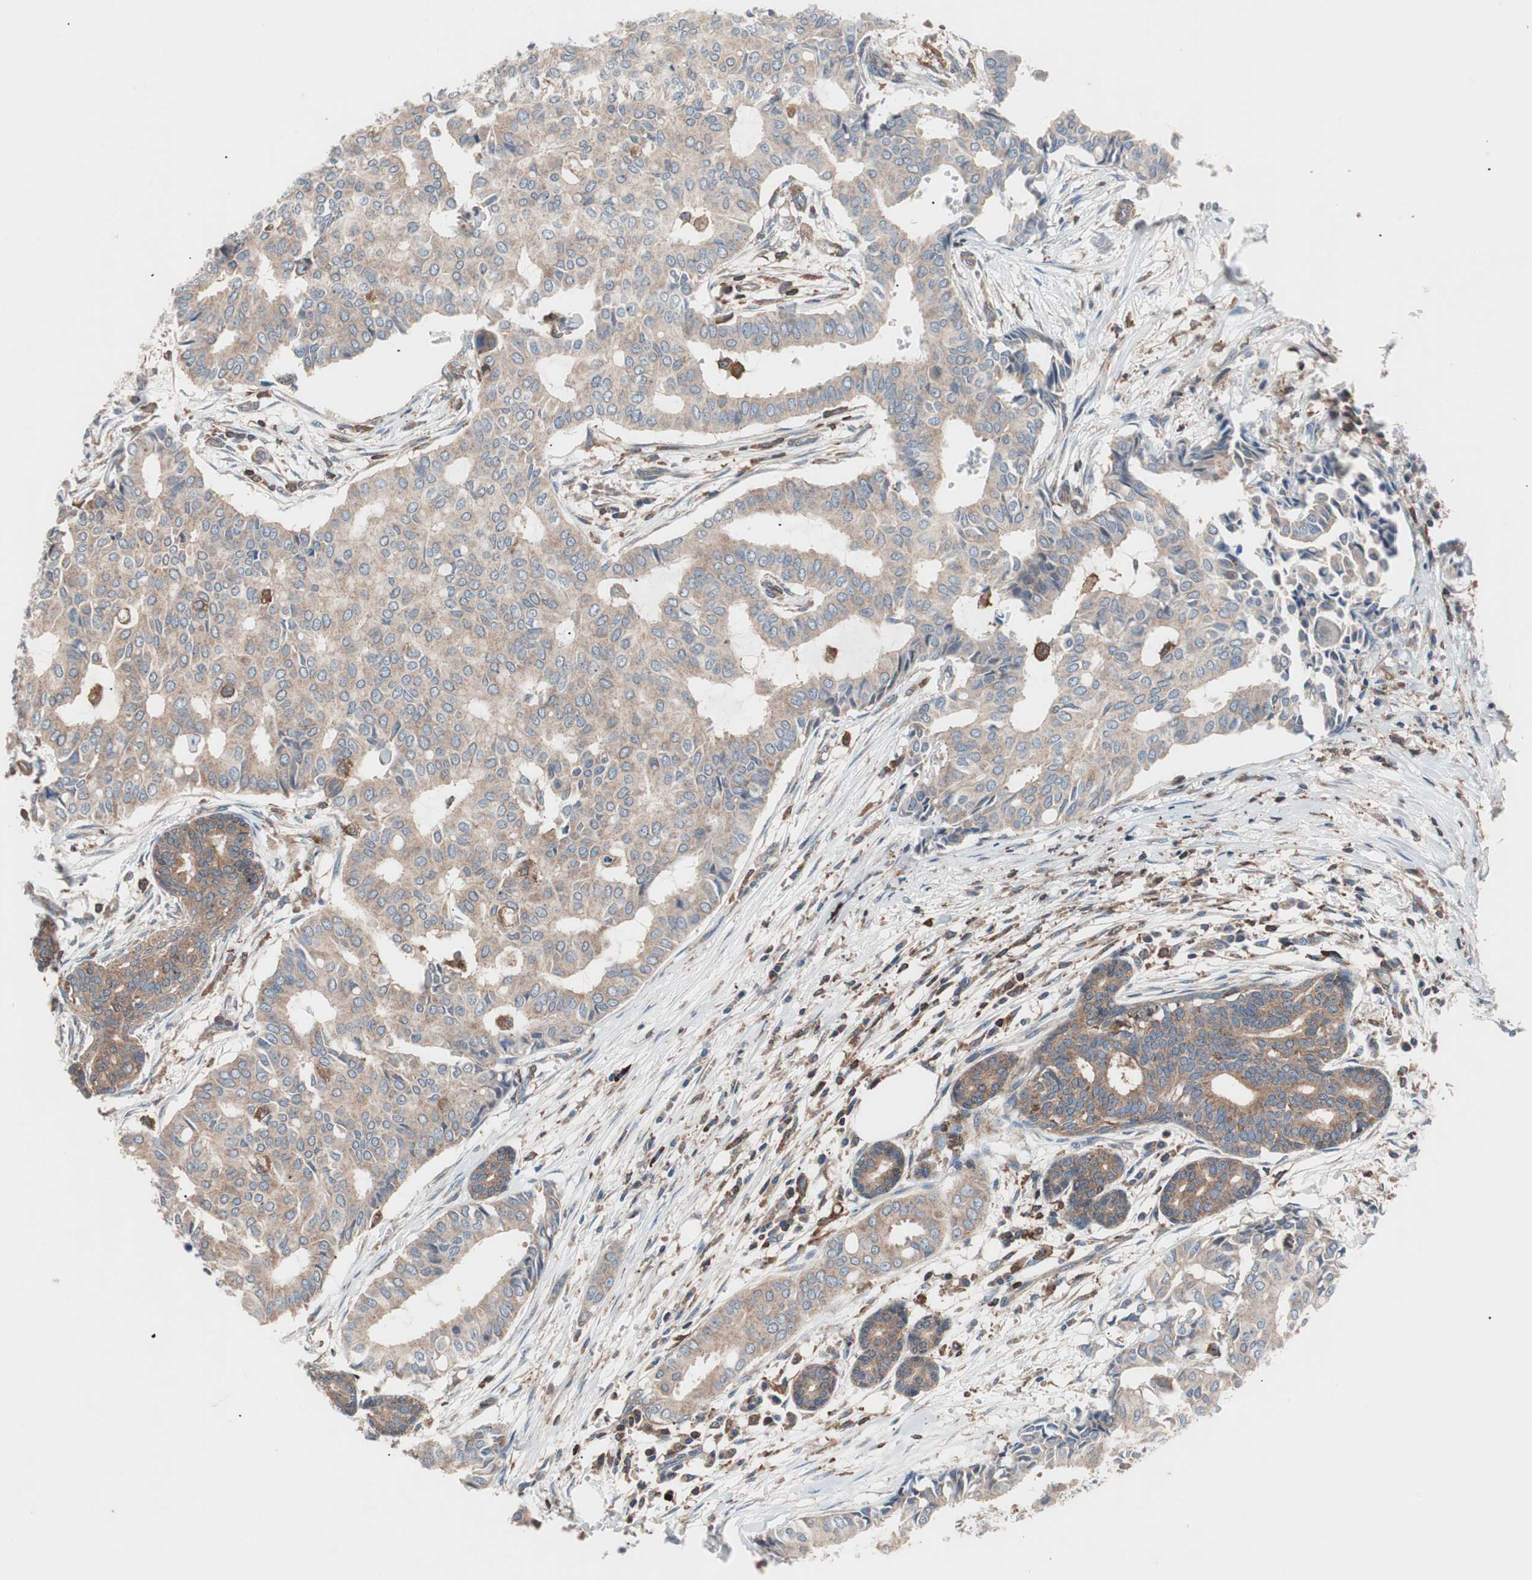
{"staining": {"intensity": "moderate", "quantity": ">75%", "location": "cytoplasmic/membranous"}, "tissue": "head and neck cancer", "cell_type": "Tumor cells", "image_type": "cancer", "snomed": [{"axis": "morphology", "description": "Adenocarcinoma, NOS"}, {"axis": "topography", "description": "Salivary gland"}, {"axis": "topography", "description": "Head-Neck"}], "caption": "The micrograph exhibits staining of adenocarcinoma (head and neck), revealing moderate cytoplasmic/membranous protein positivity (brown color) within tumor cells.", "gene": "PIK3R1", "patient": {"sex": "female", "age": 59}}